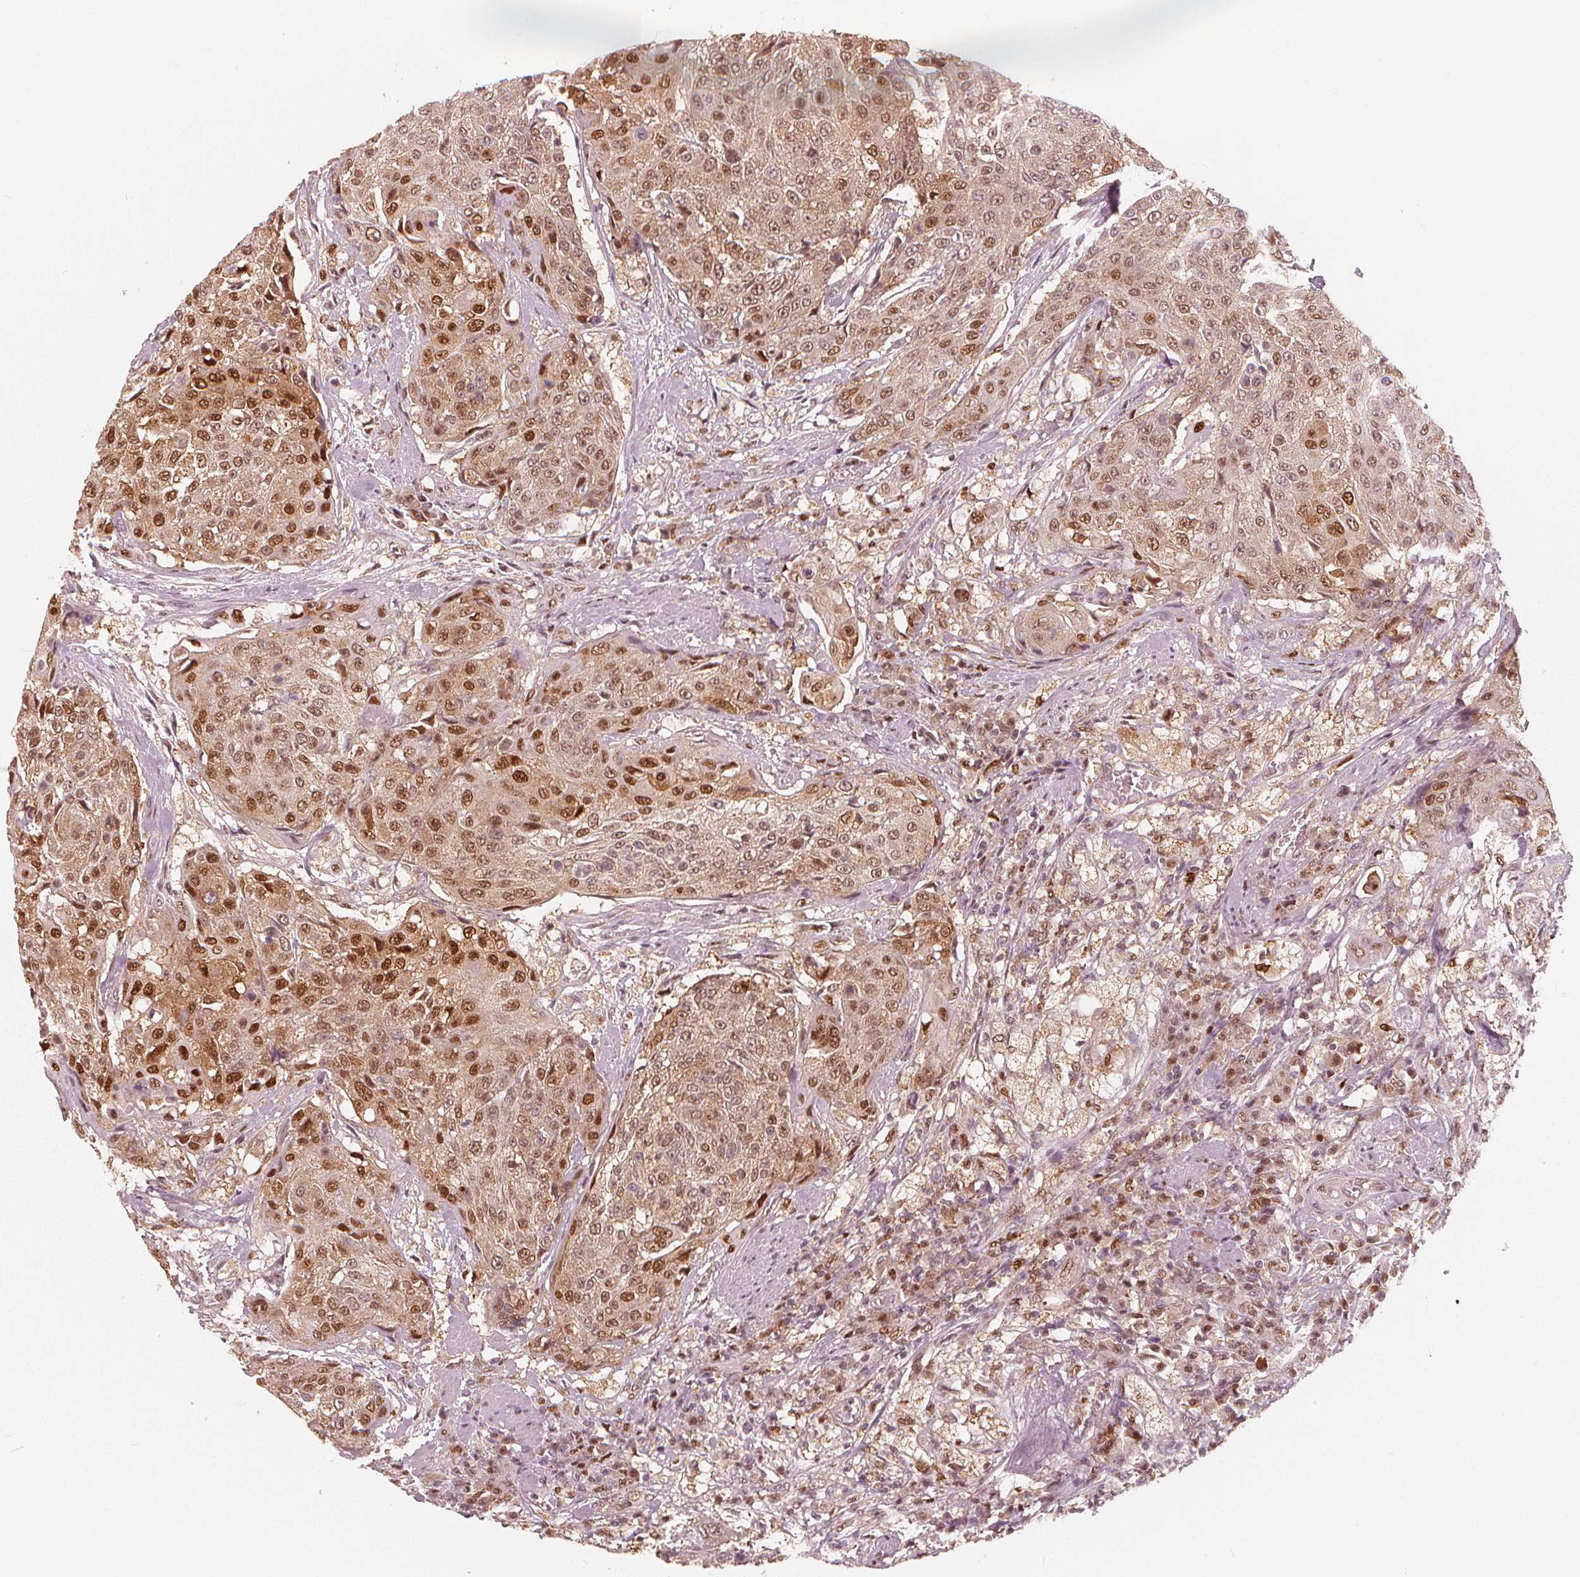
{"staining": {"intensity": "moderate", "quantity": ">75%", "location": "cytoplasmic/membranous,nuclear"}, "tissue": "urothelial cancer", "cell_type": "Tumor cells", "image_type": "cancer", "snomed": [{"axis": "morphology", "description": "Urothelial carcinoma, High grade"}, {"axis": "topography", "description": "Urinary bladder"}], "caption": "Human urothelial cancer stained with a protein marker exhibits moderate staining in tumor cells.", "gene": "SQSTM1", "patient": {"sex": "female", "age": 63}}